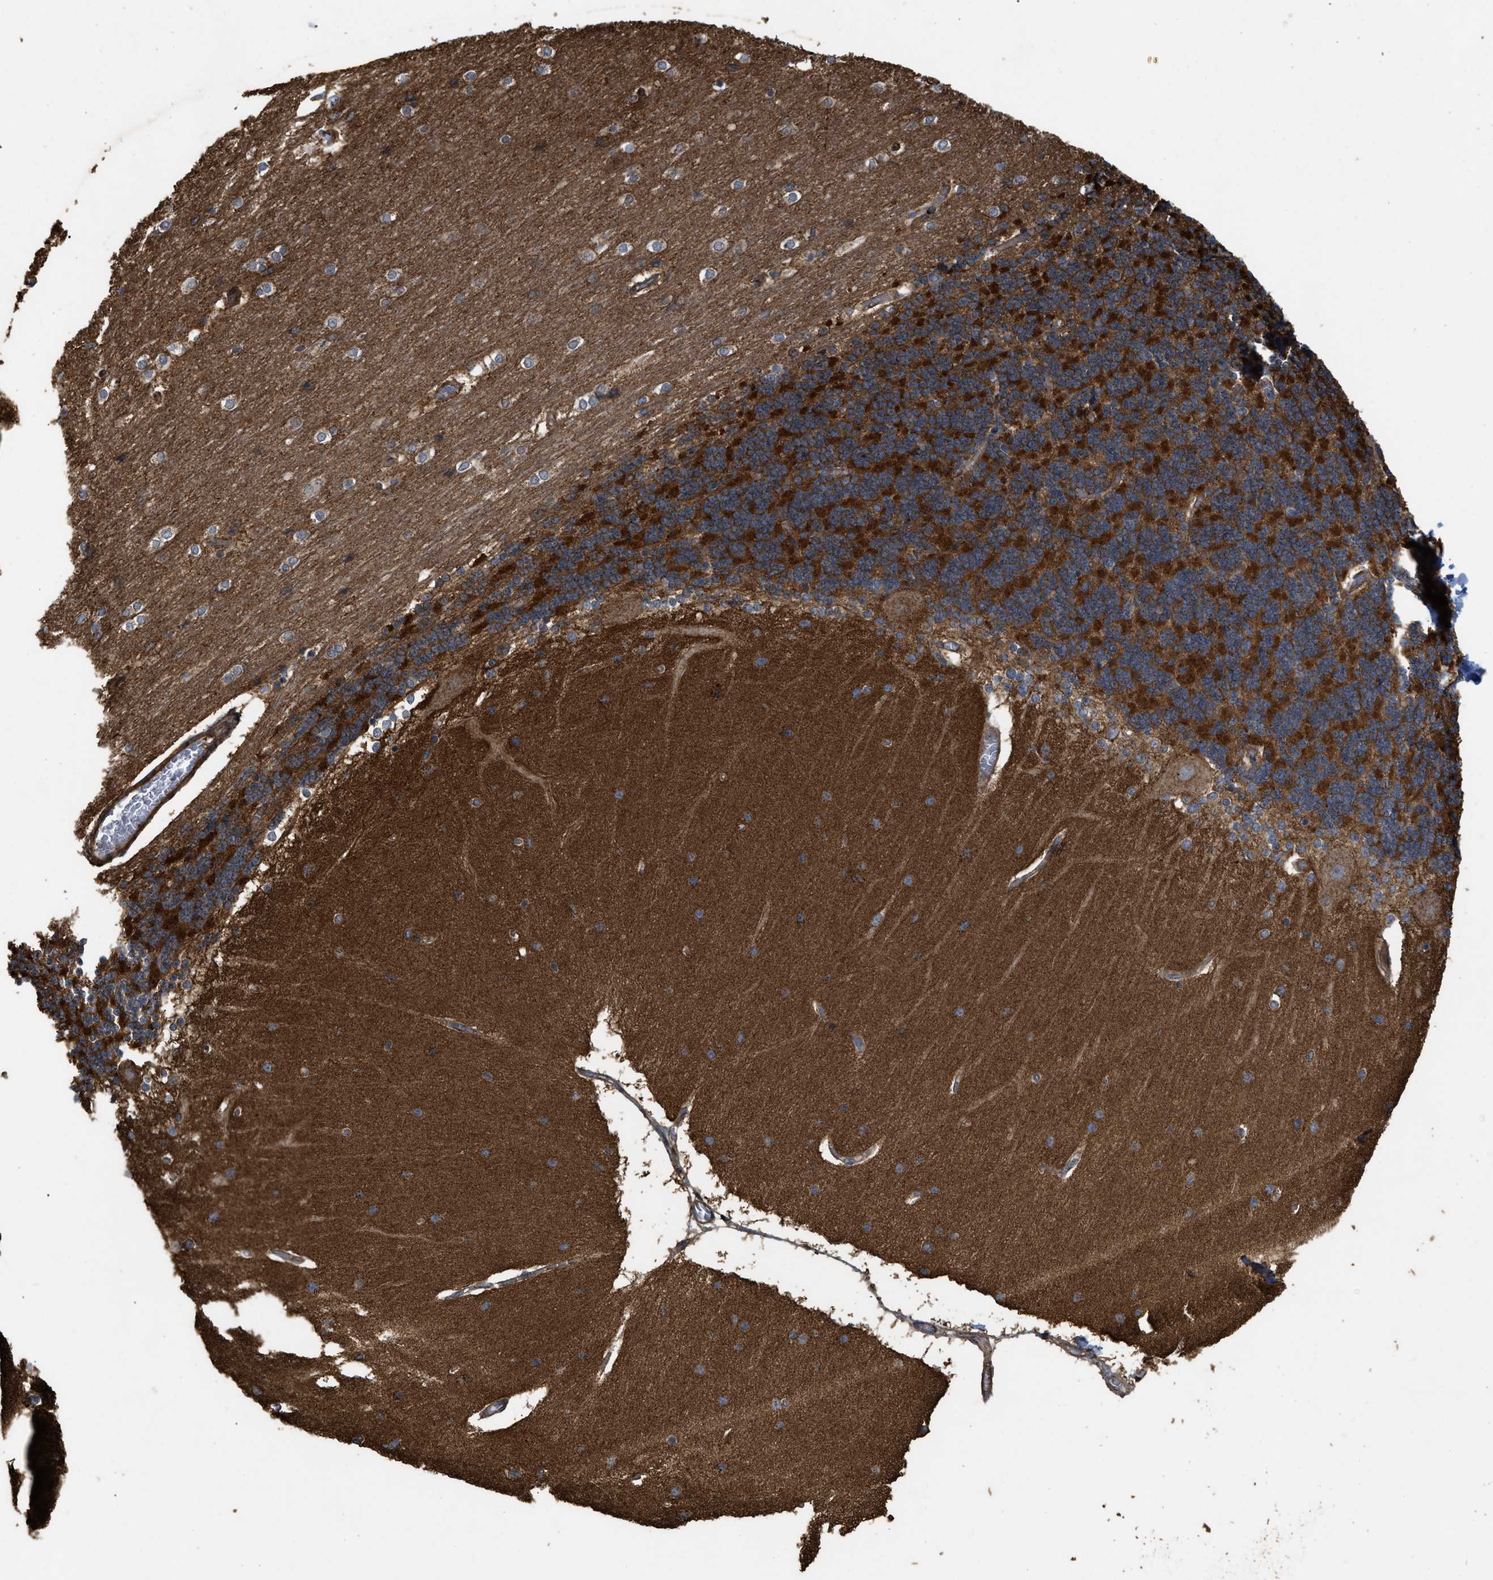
{"staining": {"intensity": "strong", "quantity": "25%-75%", "location": "cytoplasmic/membranous"}, "tissue": "cerebellum", "cell_type": "Cells in granular layer", "image_type": "normal", "snomed": [{"axis": "morphology", "description": "Normal tissue, NOS"}, {"axis": "topography", "description": "Cerebellum"}], "caption": "Immunohistochemical staining of benign cerebellum demonstrates 25%-75% levels of strong cytoplasmic/membranous protein expression in about 25%-75% of cells in granular layer. The protein of interest is stained brown, and the nuclei are stained in blue (DAB (3,3'-diaminobenzidine) IHC with brightfield microscopy, high magnification).", "gene": "GNB4", "patient": {"sex": "female", "age": 54}}